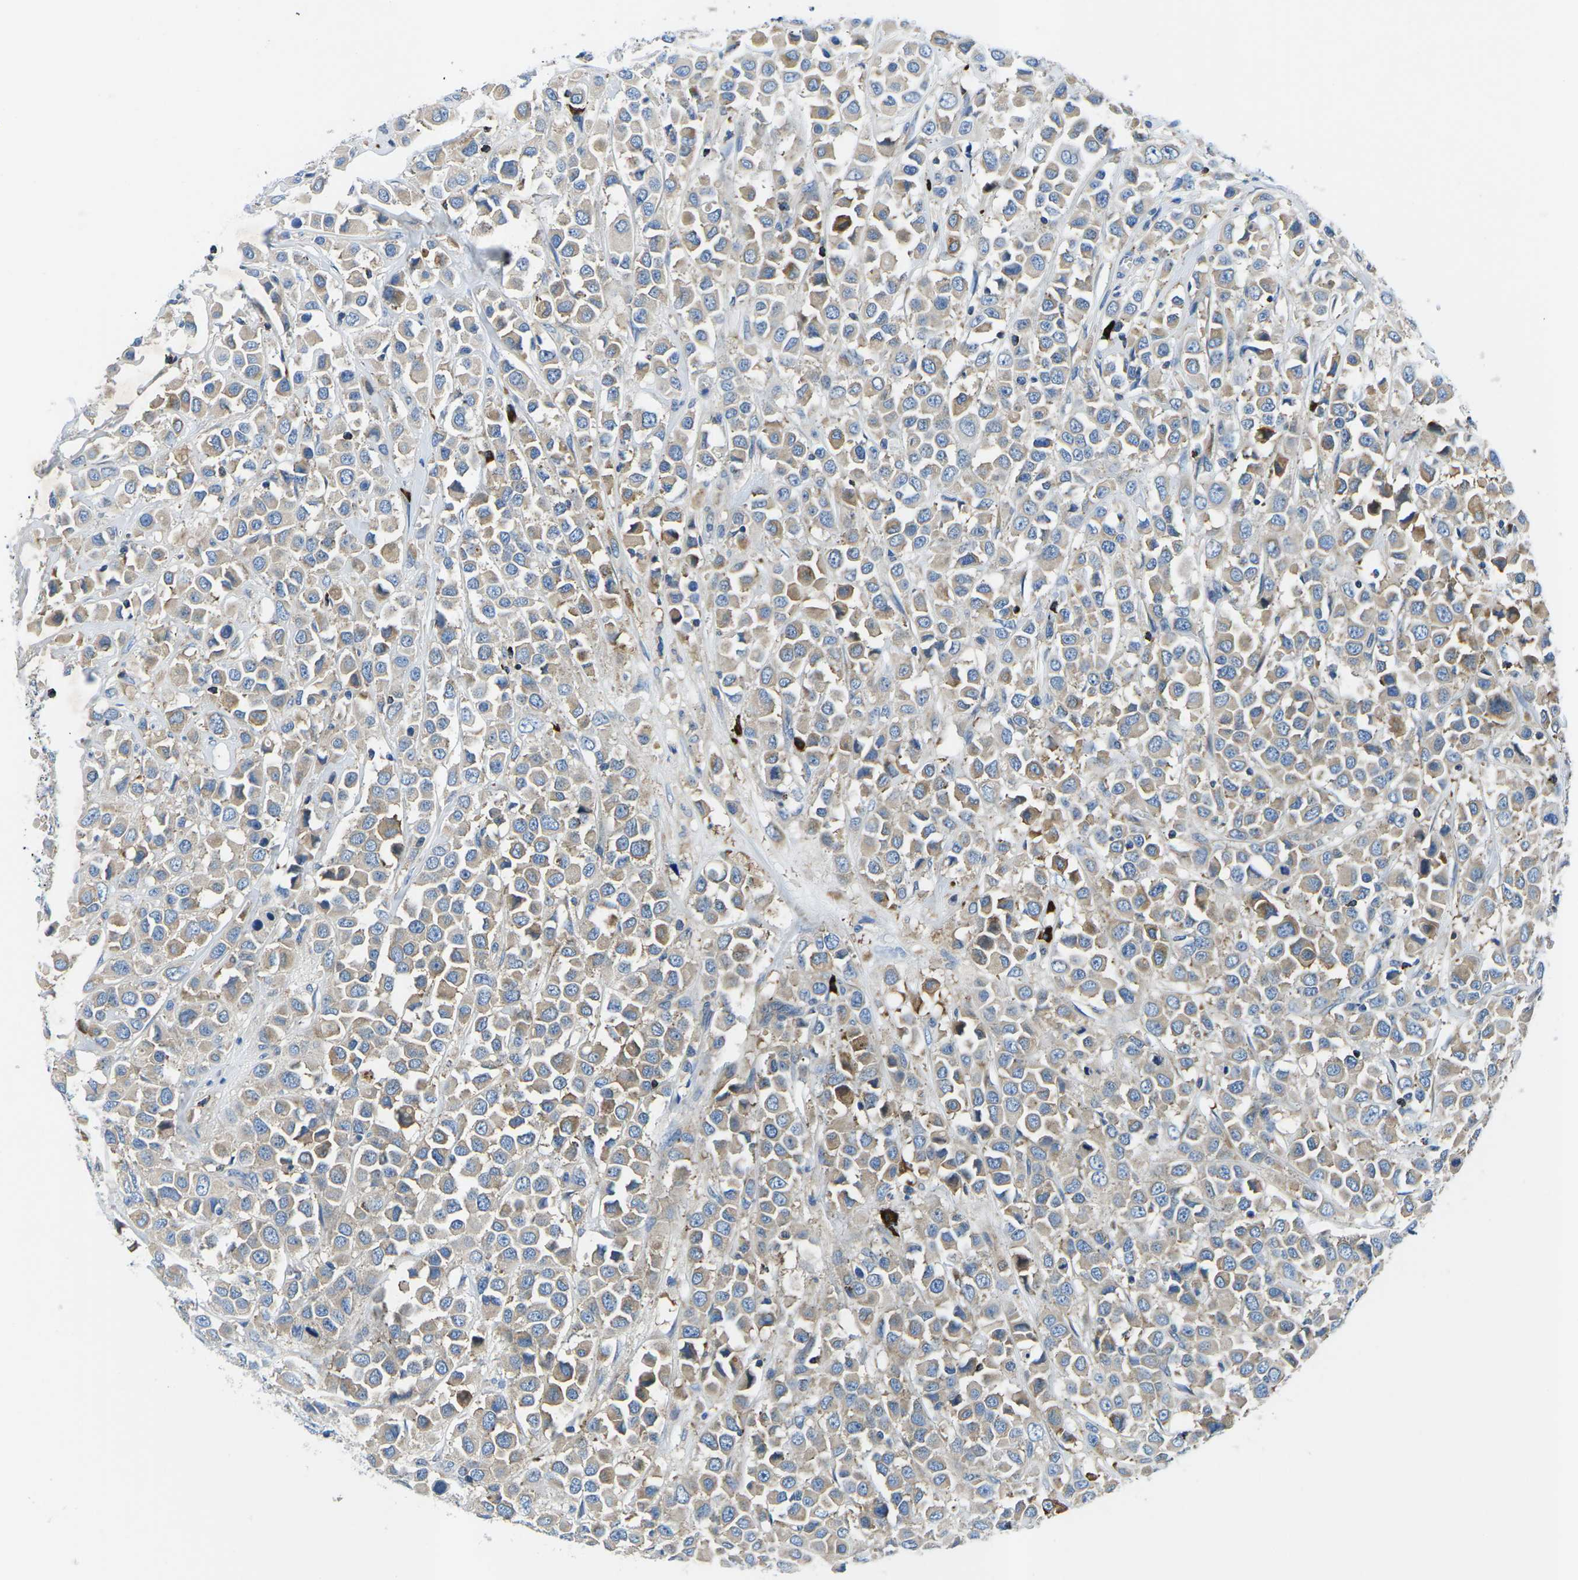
{"staining": {"intensity": "moderate", "quantity": "25%-75%", "location": "cytoplasmic/membranous"}, "tissue": "breast cancer", "cell_type": "Tumor cells", "image_type": "cancer", "snomed": [{"axis": "morphology", "description": "Duct carcinoma"}, {"axis": "topography", "description": "Breast"}], "caption": "A photomicrograph of human breast infiltrating ductal carcinoma stained for a protein exhibits moderate cytoplasmic/membranous brown staining in tumor cells.", "gene": "MC4R", "patient": {"sex": "female", "age": 61}}